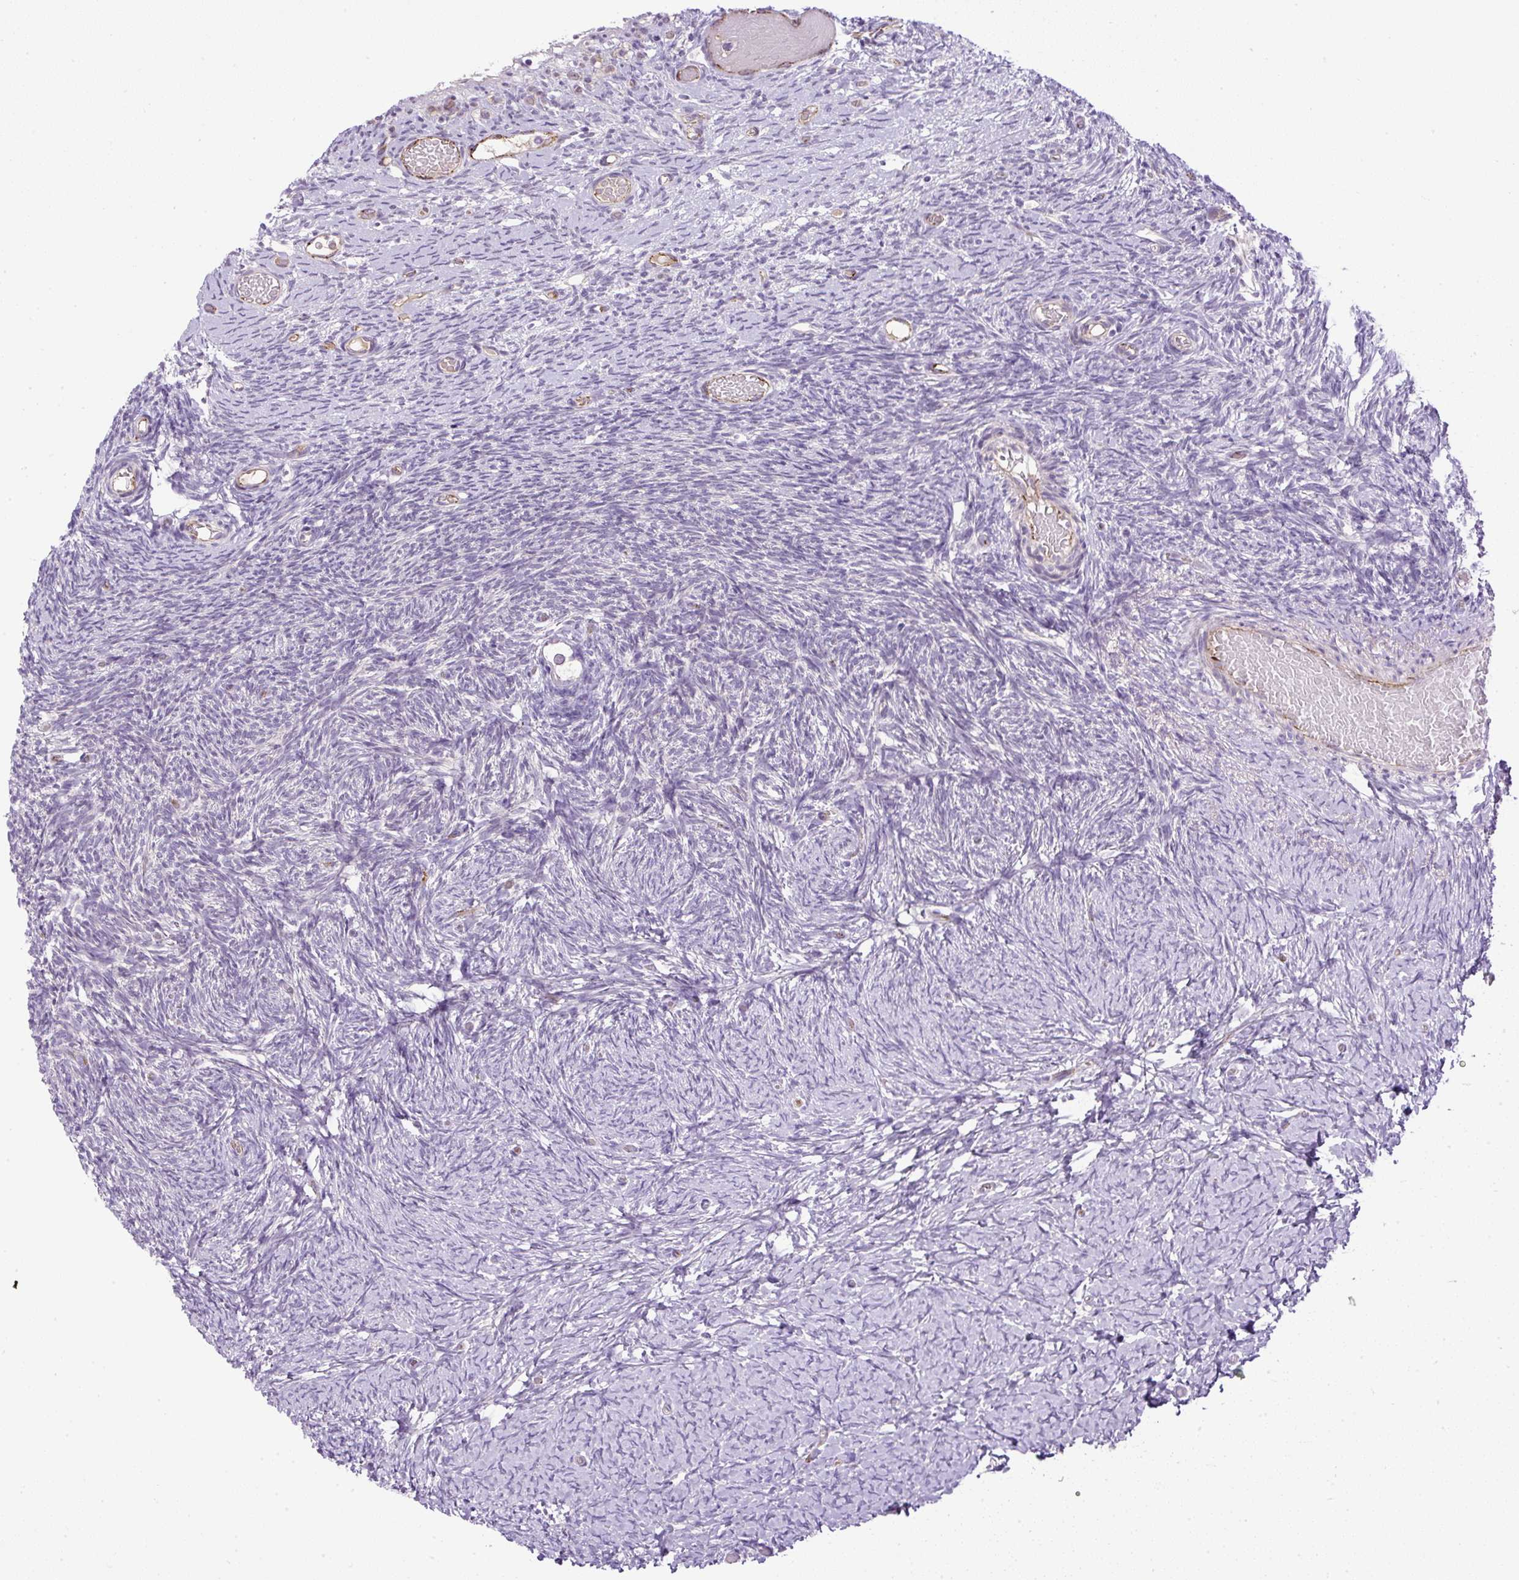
{"staining": {"intensity": "negative", "quantity": "none", "location": "none"}, "tissue": "ovary", "cell_type": "Follicle cells", "image_type": "normal", "snomed": [{"axis": "morphology", "description": "Normal tissue, NOS"}, {"axis": "topography", "description": "Ovary"}], "caption": "DAB (3,3'-diaminobenzidine) immunohistochemical staining of benign ovary shows no significant positivity in follicle cells.", "gene": "LEFTY1", "patient": {"sex": "female", "age": 39}}